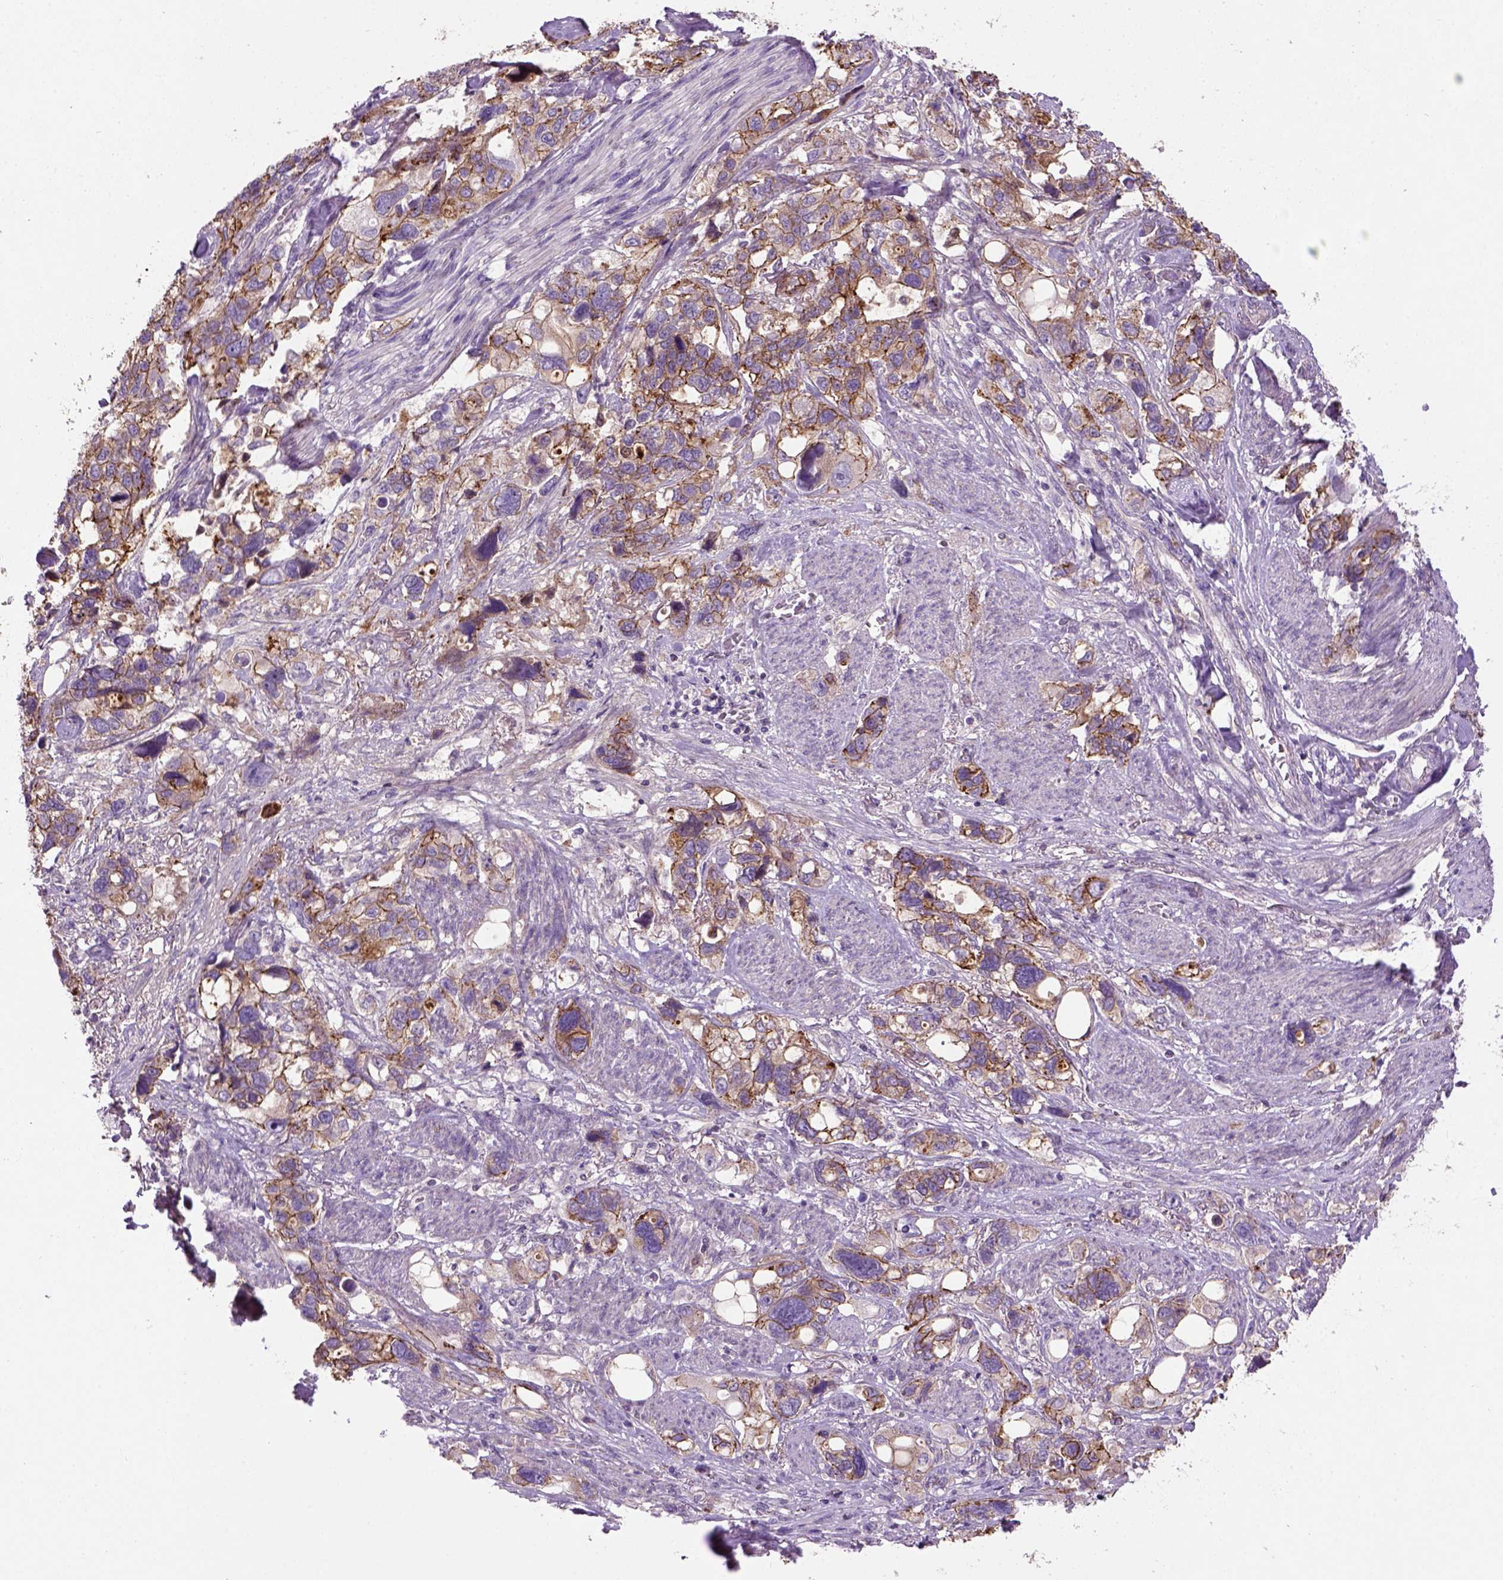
{"staining": {"intensity": "moderate", "quantity": ">75%", "location": "cytoplasmic/membranous"}, "tissue": "stomach cancer", "cell_type": "Tumor cells", "image_type": "cancer", "snomed": [{"axis": "morphology", "description": "Adenocarcinoma, NOS"}, {"axis": "topography", "description": "Stomach, upper"}], "caption": "The photomicrograph shows a brown stain indicating the presence of a protein in the cytoplasmic/membranous of tumor cells in stomach cancer (adenocarcinoma).", "gene": "CDH1", "patient": {"sex": "female", "age": 81}}